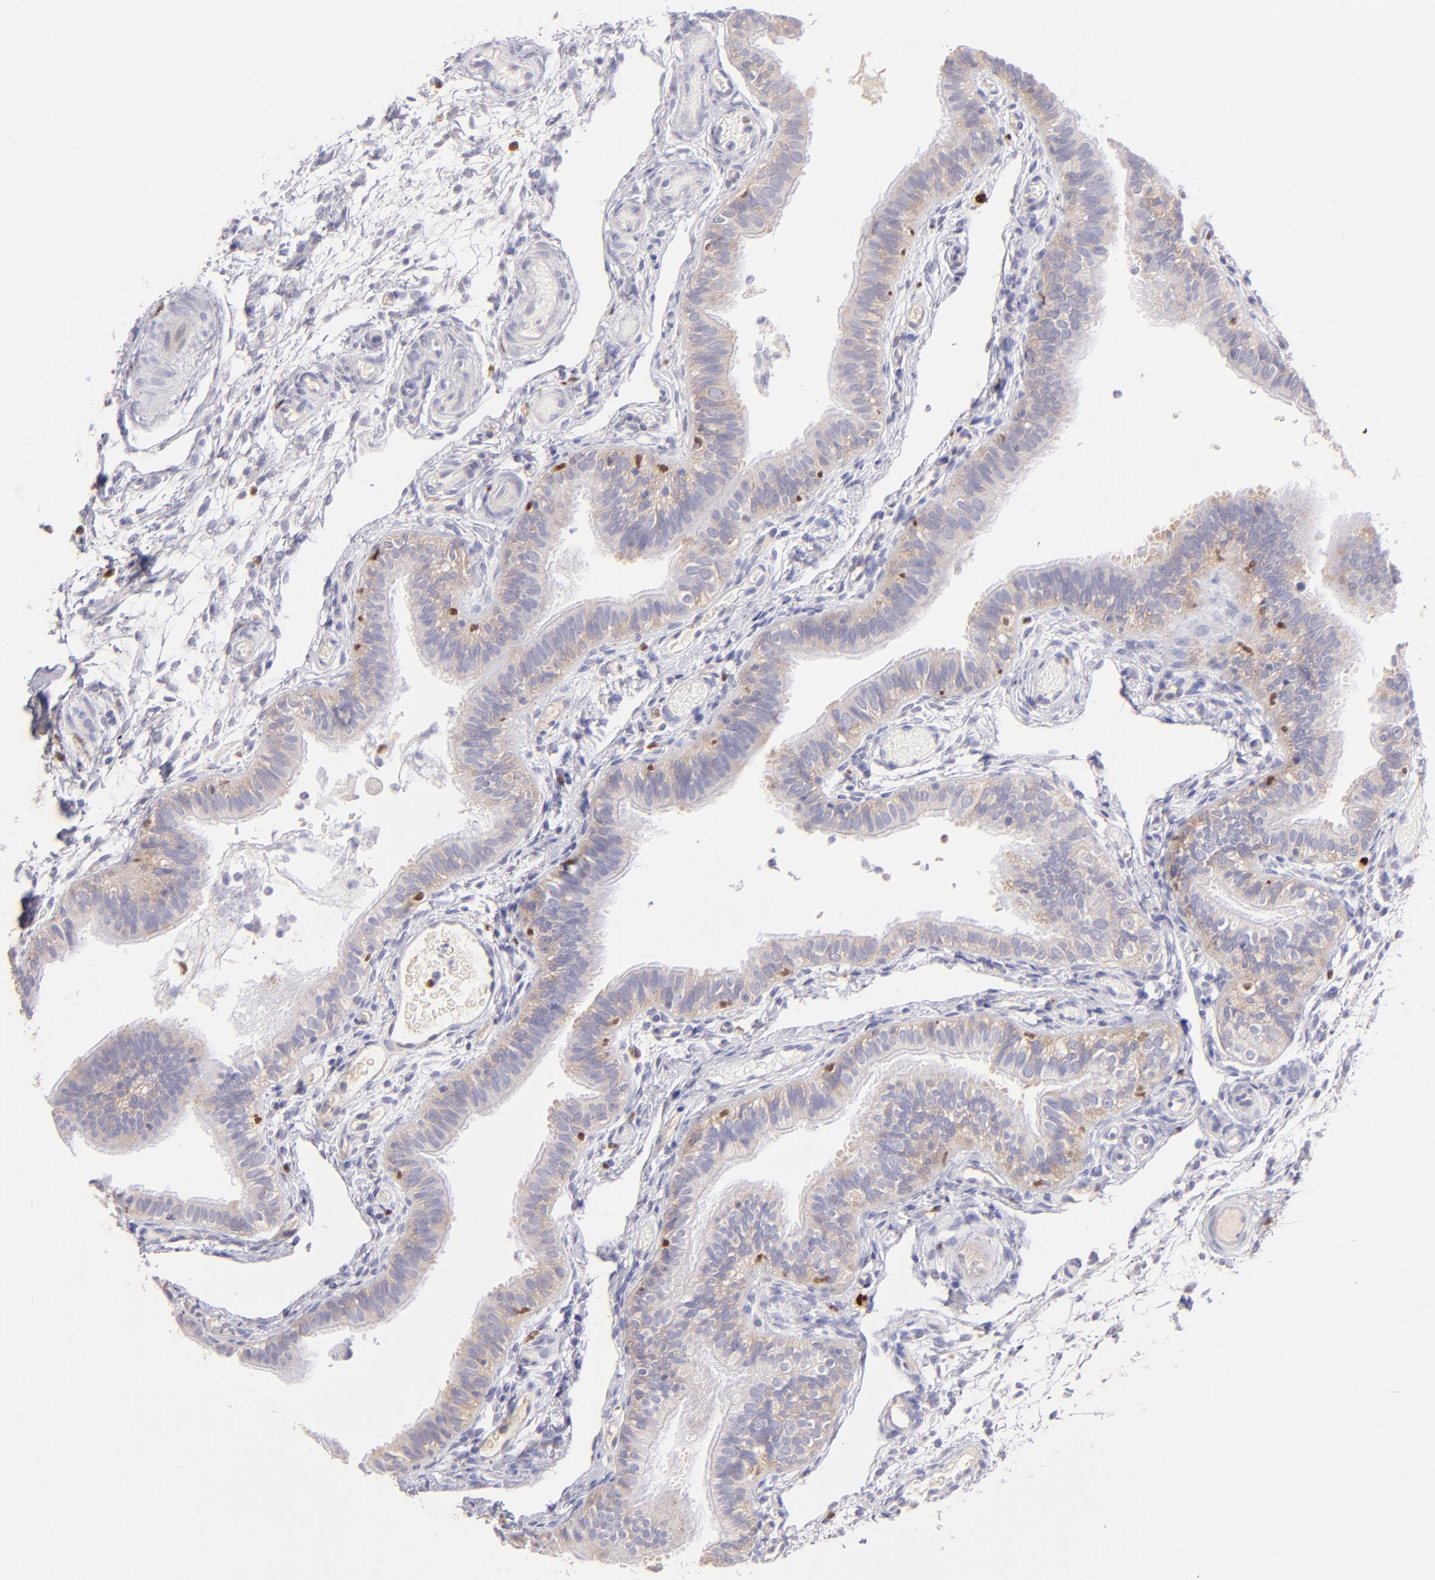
{"staining": {"intensity": "weak", "quantity": ">75%", "location": "cytoplasmic/membranous"}, "tissue": "fallopian tube", "cell_type": "Glandular cells", "image_type": "normal", "snomed": [{"axis": "morphology", "description": "Normal tissue, NOS"}, {"axis": "morphology", "description": "Dermoid, NOS"}, {"axis": "topography", "description": "Fallopian tube"}], "caption": "This photomicrograph exhibits immunohistochemistry (IHC) staining of normal fallopian tube, with low weak cytoplasmic/membranous positivity in about >75% of glandular cells.", "gene": "IRF8", "patient": {"sex": "female", "age": 33}}